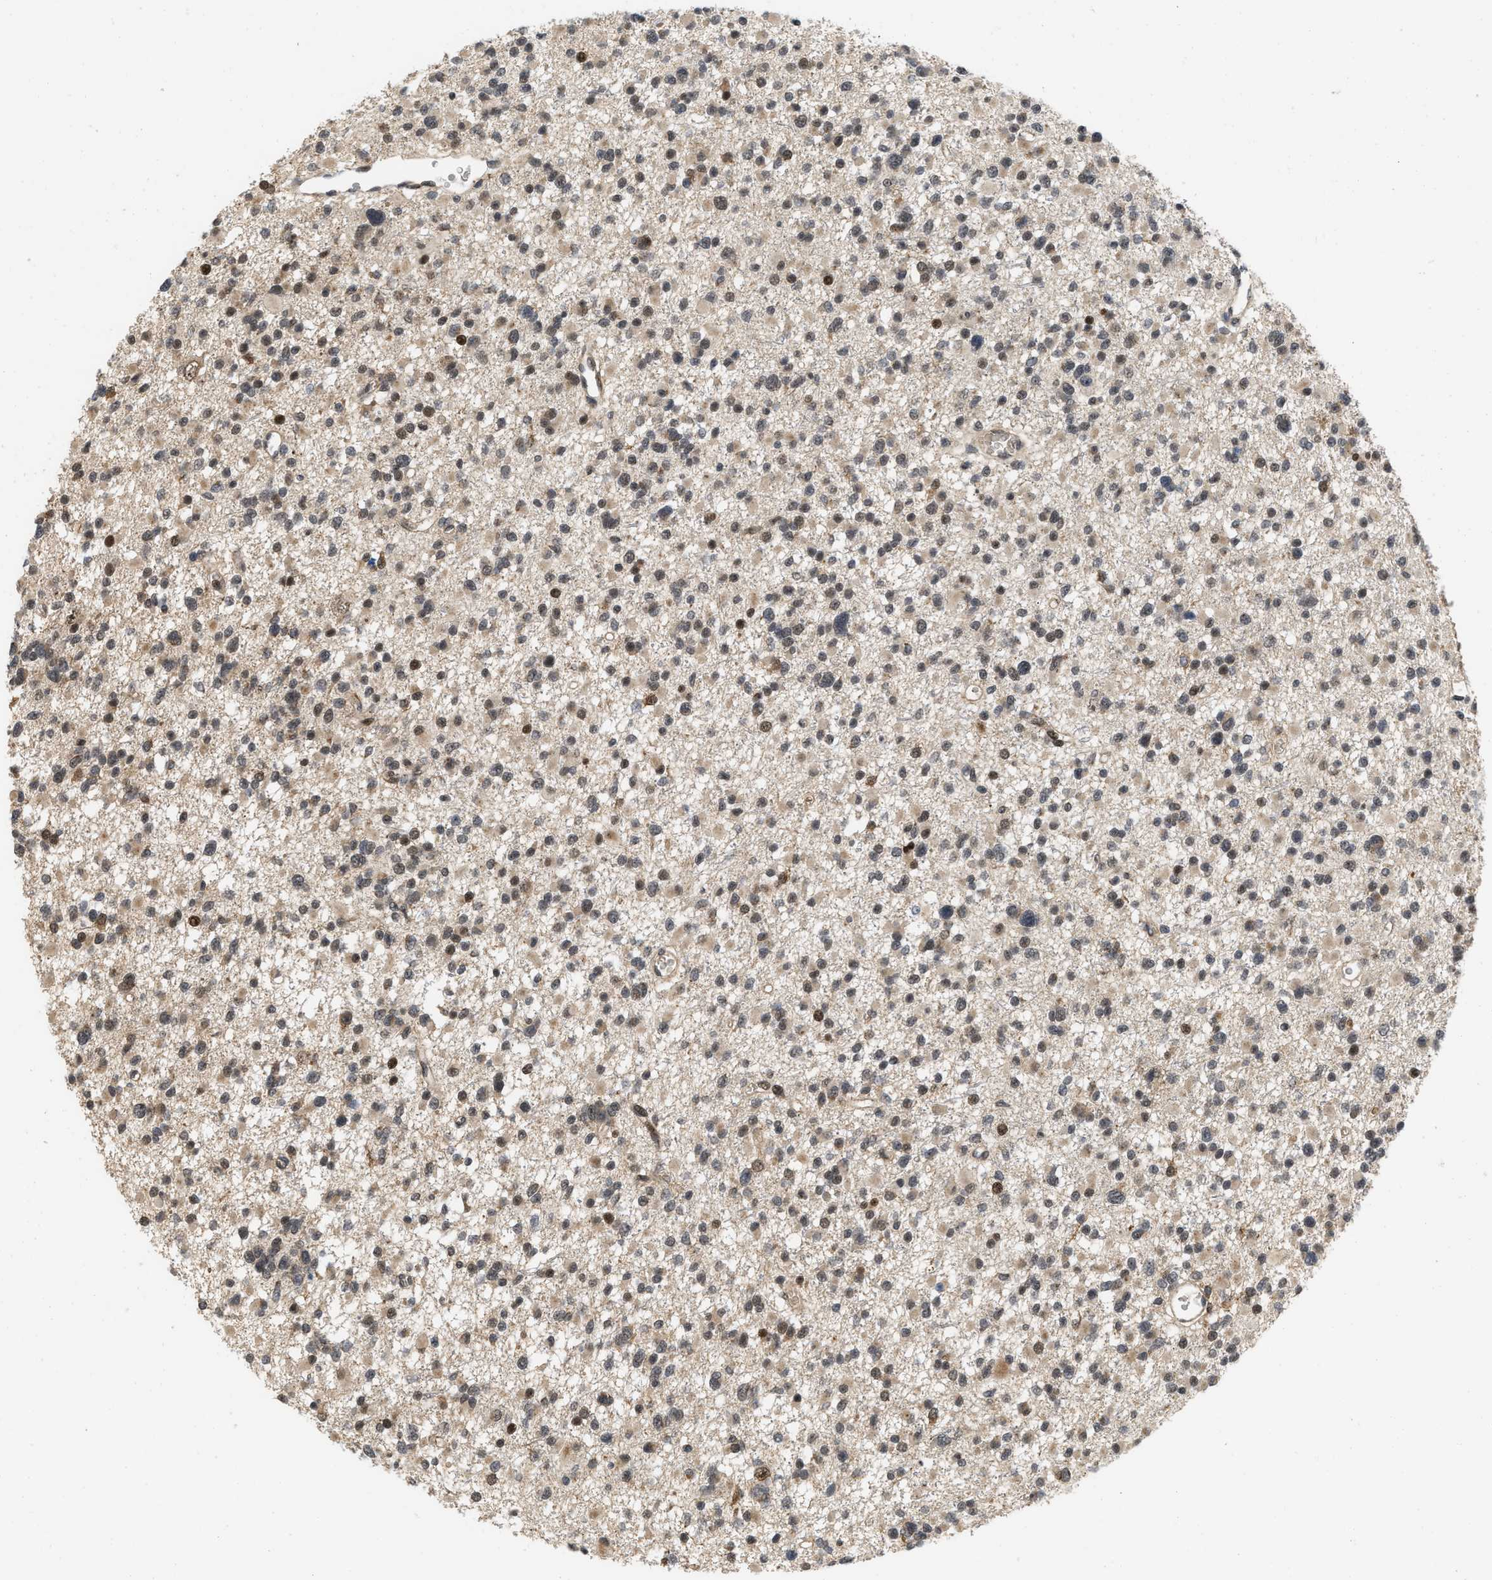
{"staining": {"intensity": "moderate", "quantity": ">75%", "location": "nuclear"}, "tissue": "glioma", "cell_type": "Tumor cells", "image_type": "cancer", "snomed": [{"axis": "morphology", "description": "Glioma, malignant, Low grade"}, {"axis": "topography", "description": "Brain"}], "caption": "This is an image of immunohistochemistry (IHC) staining of glioma, which shows moderate expression in the nuclear of tumor cells.", "gene": "ANKRD11", "patient": {"sex": "female", "age": 22}}